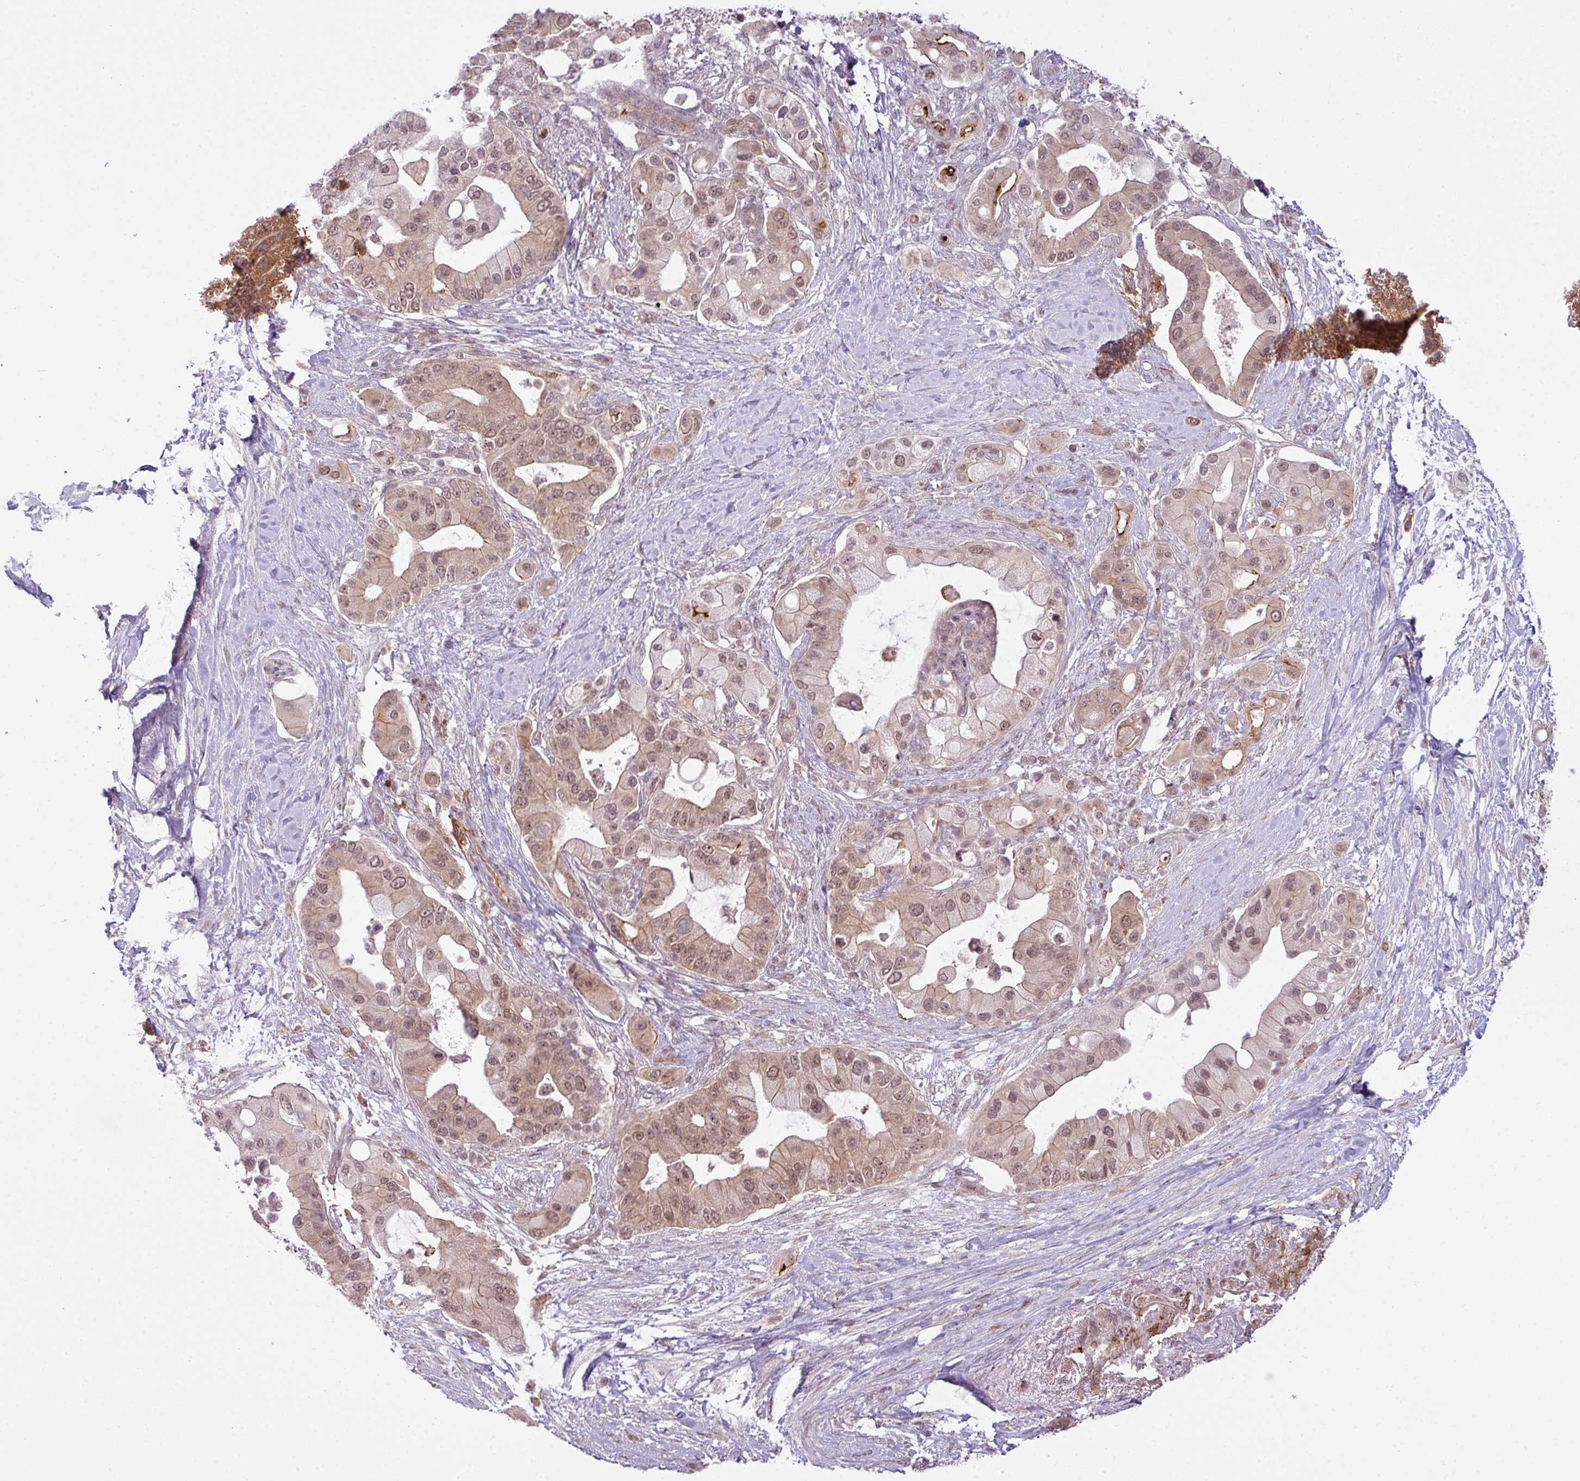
{"staining": {"intensity": "weak", "quantity": ">75%", "location": "cytoplasmic/membranous,nuclear"}, "tissue": "pancreatic cancer", "cell_type": "Tumor cells", "image_type": "cancer", "snomed": [{"axis": "morphology", "description": "Adenocarcinoma, NOS"}, {"axis": "topography", "description": "Pancreas"}], "caption": "Immunohistochemistry (IHC) (DAB) staining of human pancreatic cancer (adenocarcinoma) shows weak cytoplasmic/membranous and nuclear protein staining in about >75% of tumor cells.", "gene": "ZC2HC1C", "patient": {"sex": "male", "age": 57}}